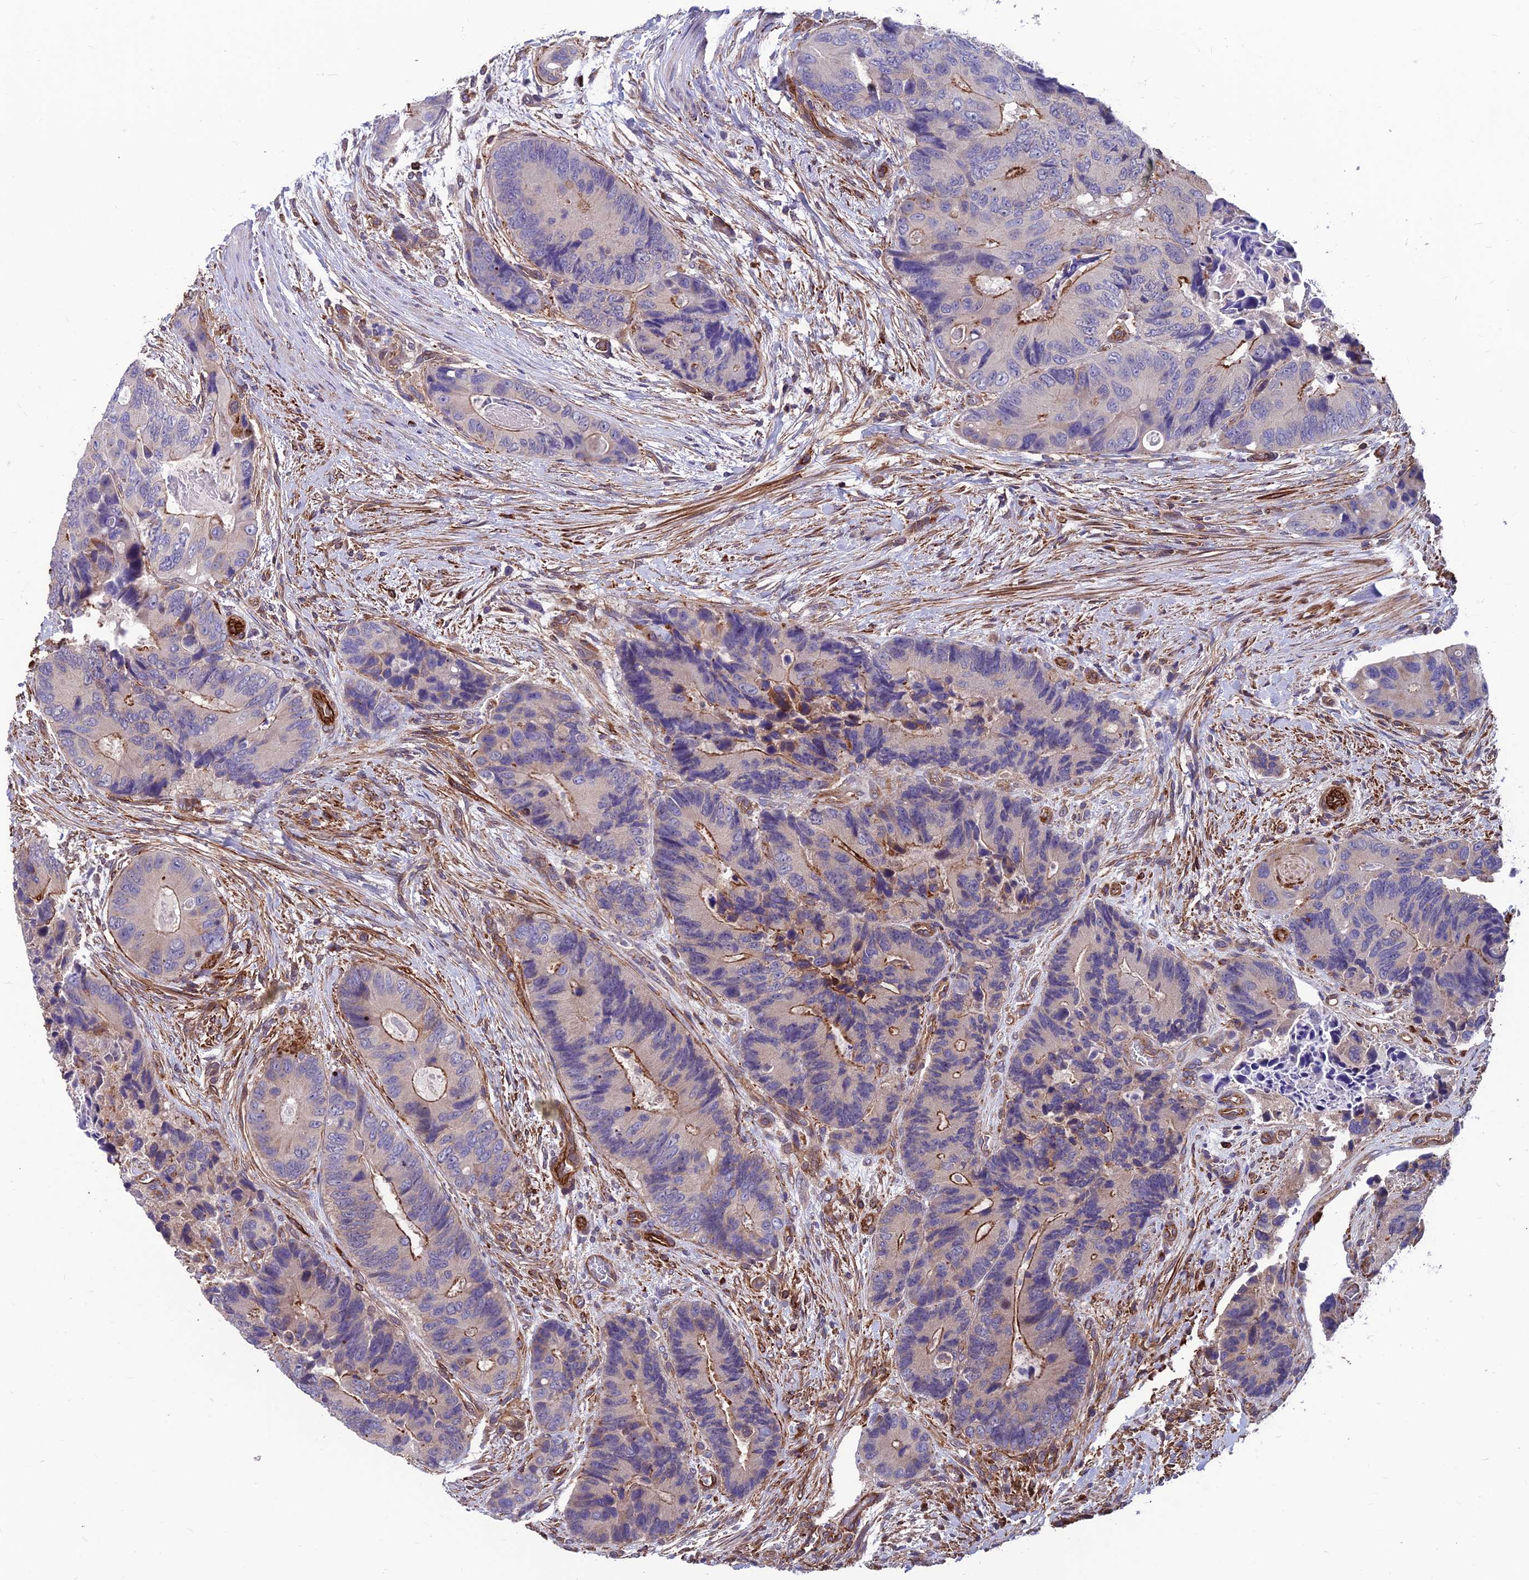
{"staining": {"intensity": "moderate", "quantity": "<25%", "location": "cytoplasmic/membranous"}, "tissue": "colorectal cancer", "cell_type": "Tumor cells", "image_type": "cancer", "snomed": [{"axis": "morphology", "description": "Adenocarcinoma, NOS"}, {"axis": "topography", "description": "Colon"}], "caption": "Immunohistochemistry histopathology image of human adenocarcinoma (colorectal) stained for a protein (brown), which exhibits low levels of moderate cytoplasmic/membranous expression in approximately <25% of tumor cells.", "gene": "RTN4RL1", "patient": {"sex": "male", "age": 84}}